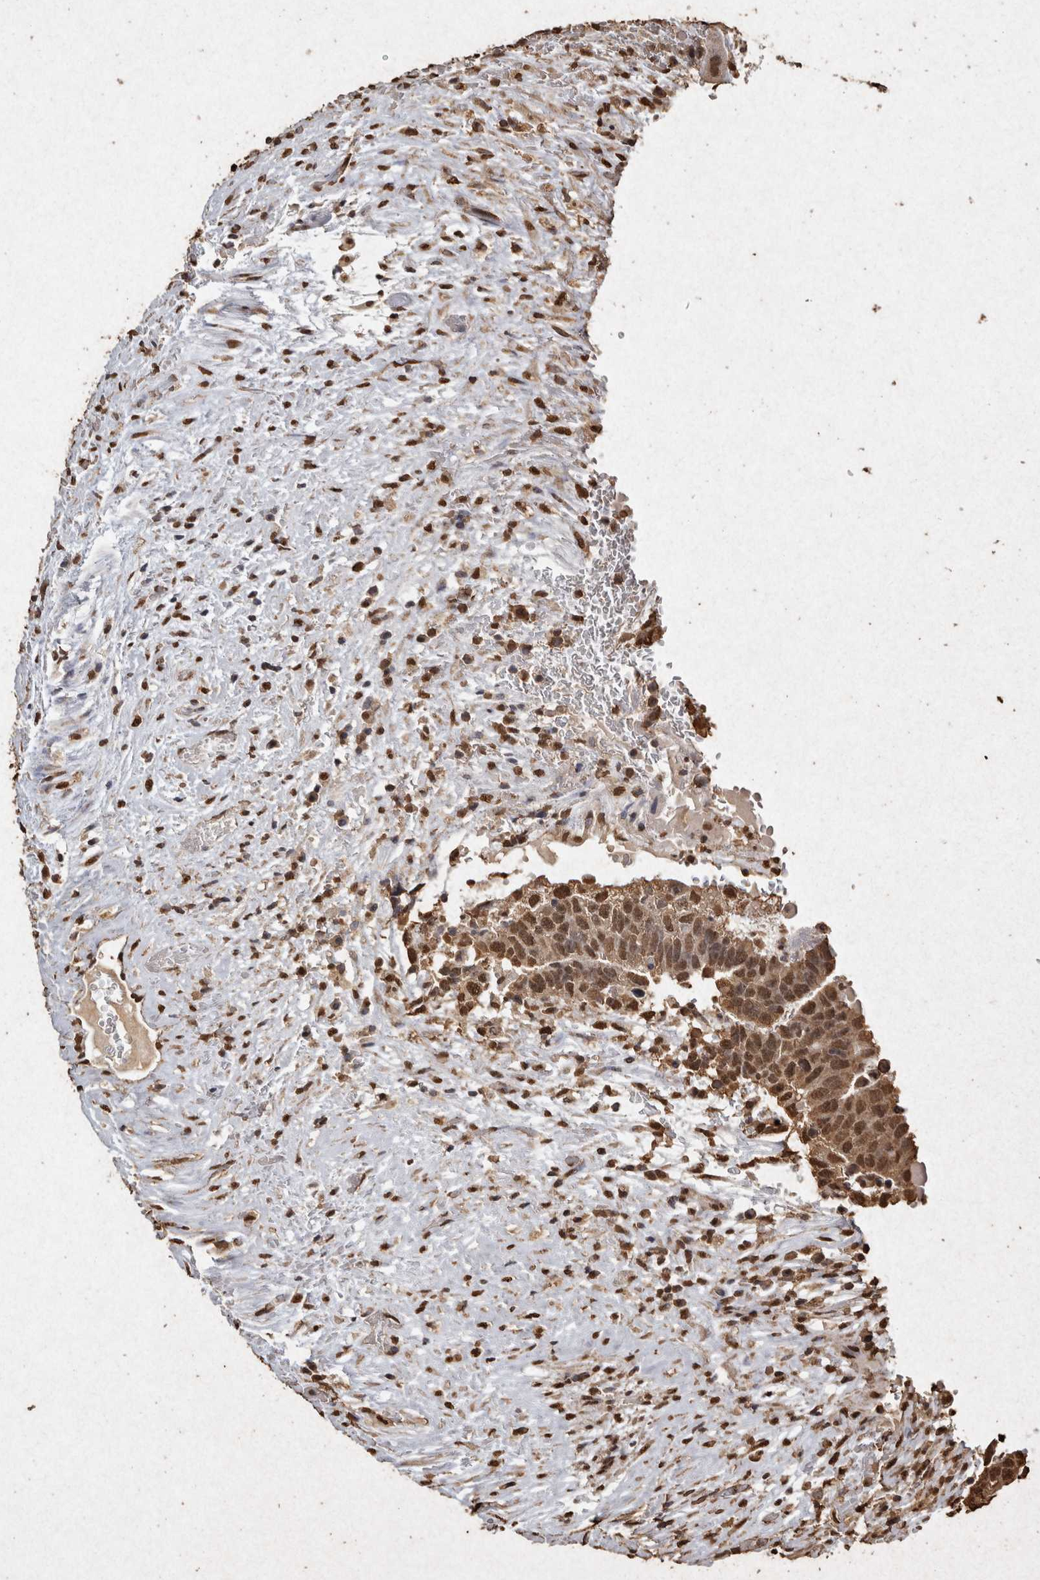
{"staining": {"intensity": "moderate", "quantity": ">75%", "location": "cytoplasmic/membranous,nuclear"}, "tissue": "testis cancer", "cell_type": "Tumor cells", "image_type": "cancer", "snomed": [{"axis": "morphology", "description": "Seminoma, NOS"}, {"axis": "morphology", "description": "Carcinoma, Embryonal, NOS"}, {"axis": "topography", "description": "Testis"}], "caption": "The histopathology image demonstrates immunohistochemical staining of testis seminoma. There is moderate cytoplasmic/membranous and nuclear staining is seen in approximately >75% of tumor cells.", "gene": "FSTL3", "patient": {"sex": "male", "age": 52}}